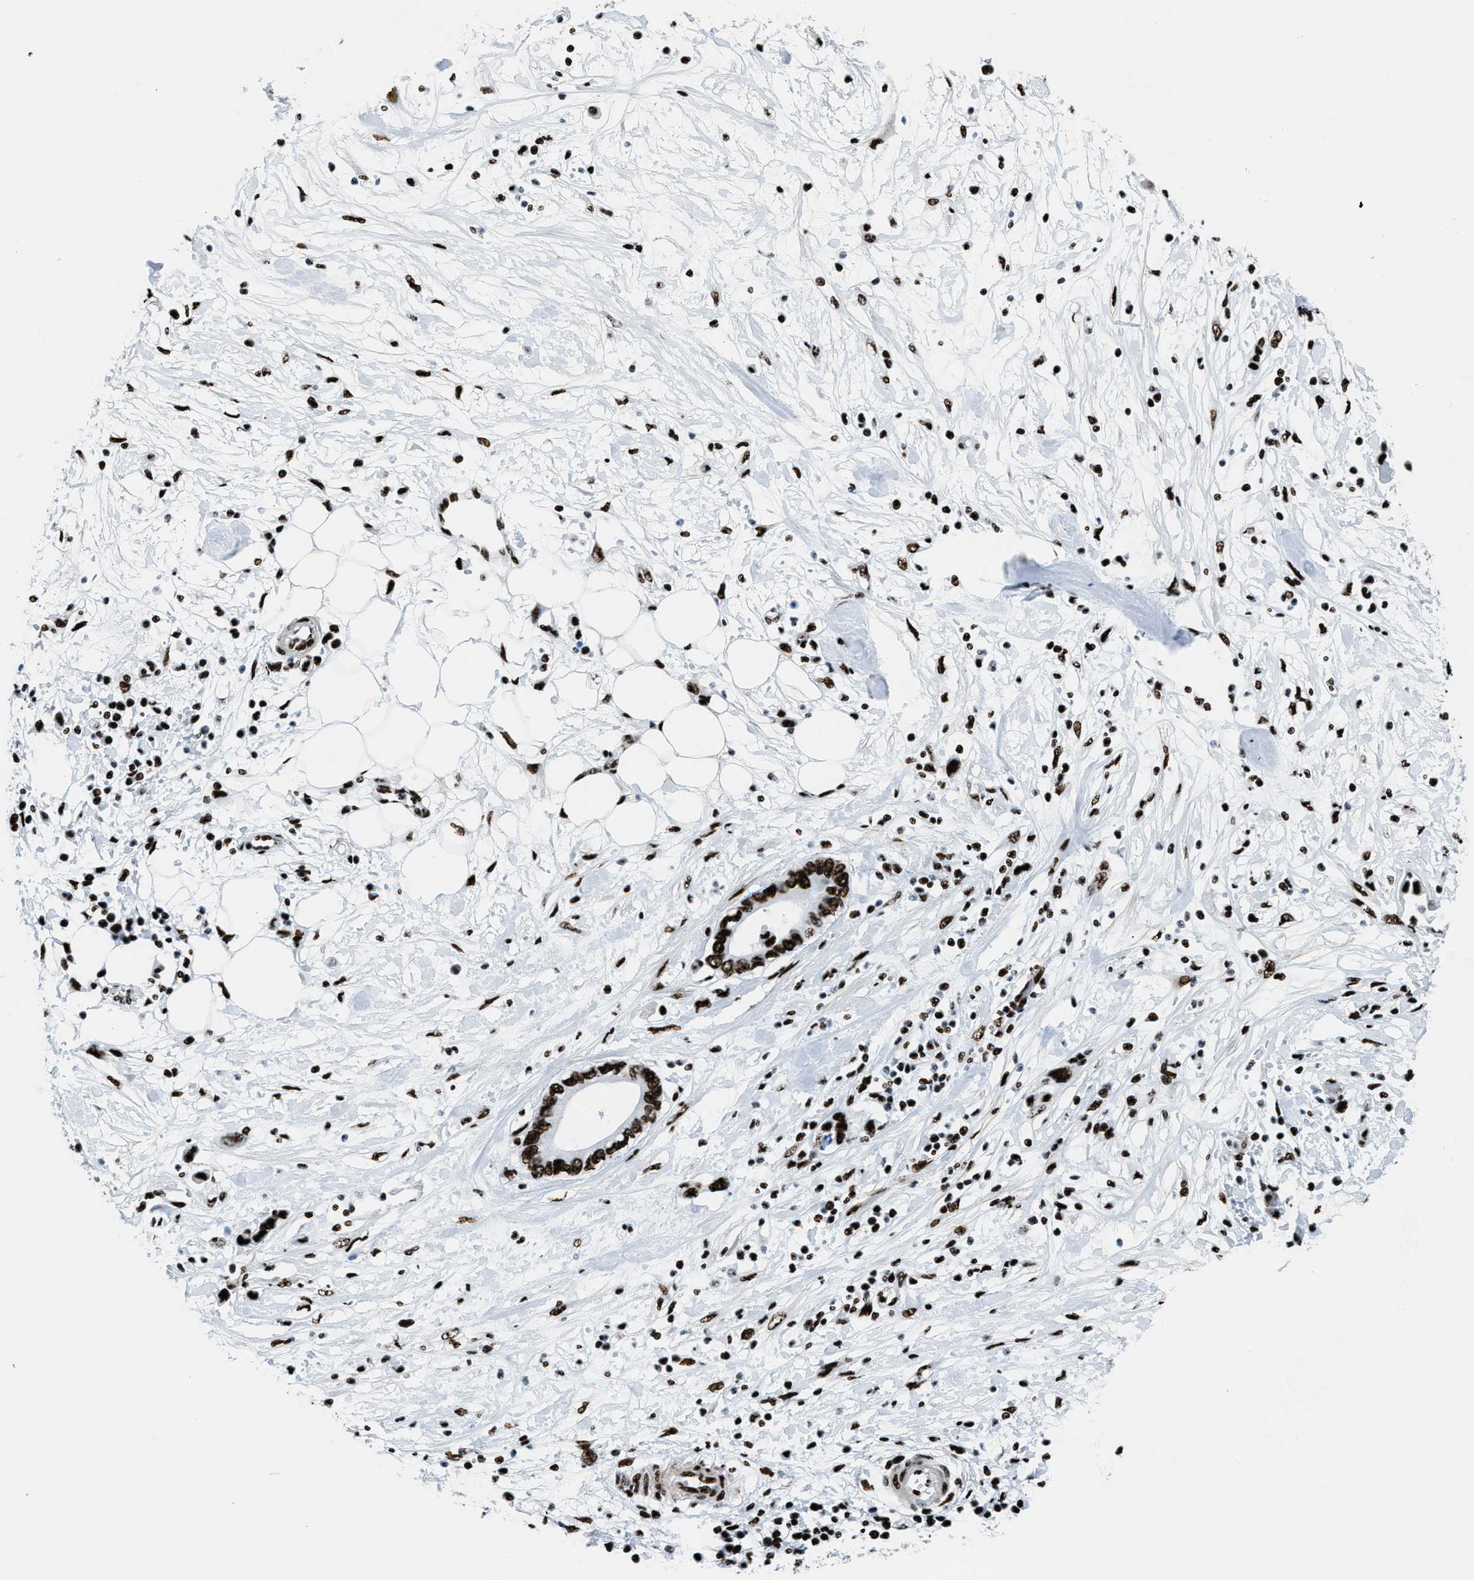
{"staining": {"intensity": "strong", "quantity": ">75%", "location": "nuclear"}, "tissue": "pancreatic cancer", "cell_type": "Tumor cells", "image_type": "cancer", "snomed": [{"axis": "morphology", "description": "Adenocarcinoma, NOS"}, {"axis": "topography", "description": "Pancreas"}], "caption": "Human pancreatic cancer (adenocarcinoma) stained with a protein marker exhibits strong staining in tumor cells.", "gene": "NONO", "patient": {"sex": "female", "age": 57}}